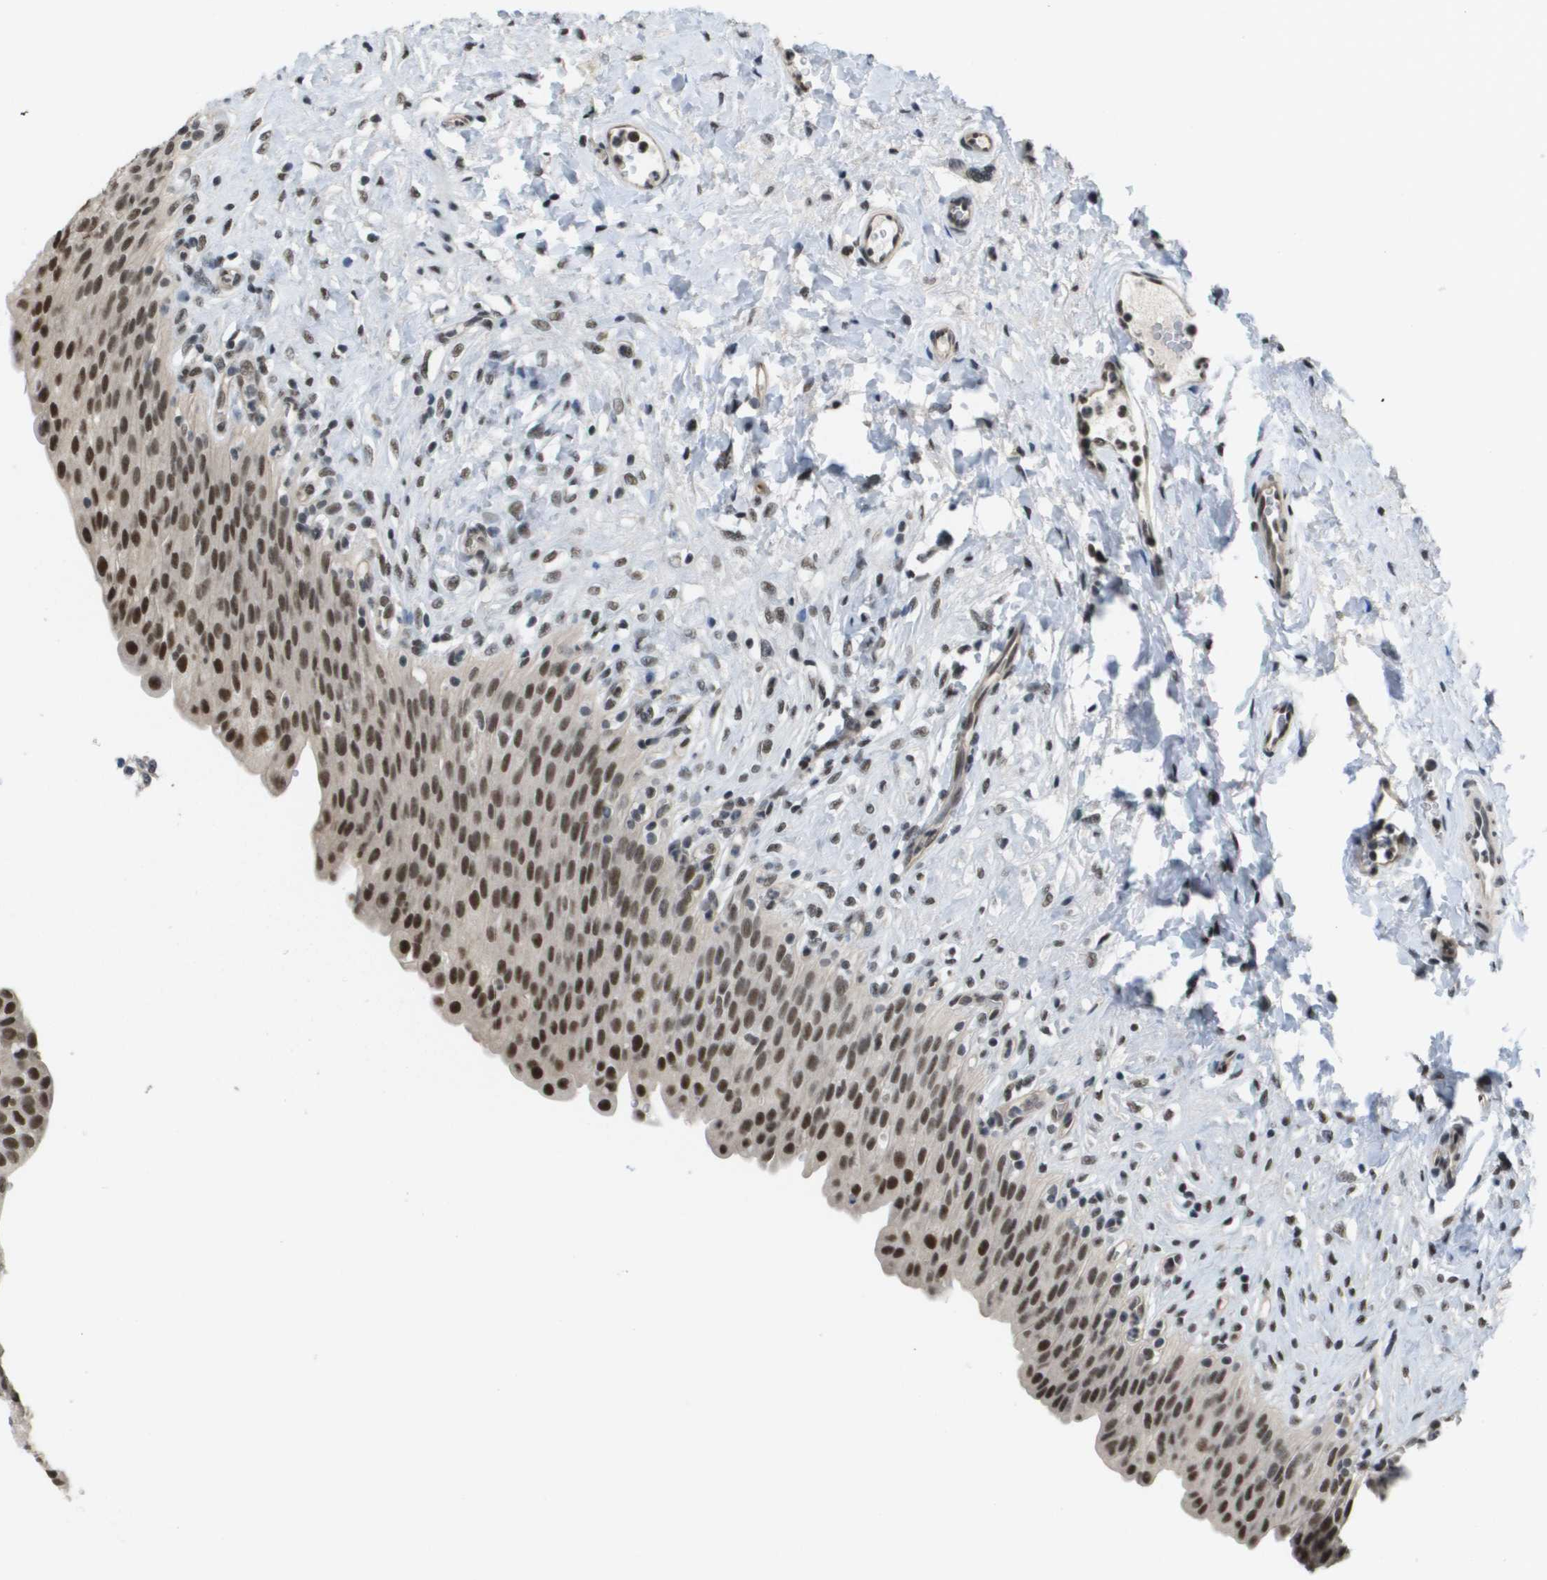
{"staining": {"intensity": "moderate", "quantity": ">75%", "location": "nuclear"}, "tissue": "urinary bladder", "cell_type": "Urothelial cells", "image_type": "normal", "snomed": [{"axis": "morphology", "description": "Urothelial carcinoma, High grade"}, {"axis": "topography", "description": "Urinary bladder"}], "caption": "High-power microscopy captured an immunohistochemistry image of unremarkable urinary bladder, revealing moderate nuclear expression in about >75% of urothelial cells. Nuclei are stained in blue.", "gene": "ISY1", "patient": {"sex": "male", "age": 46}}